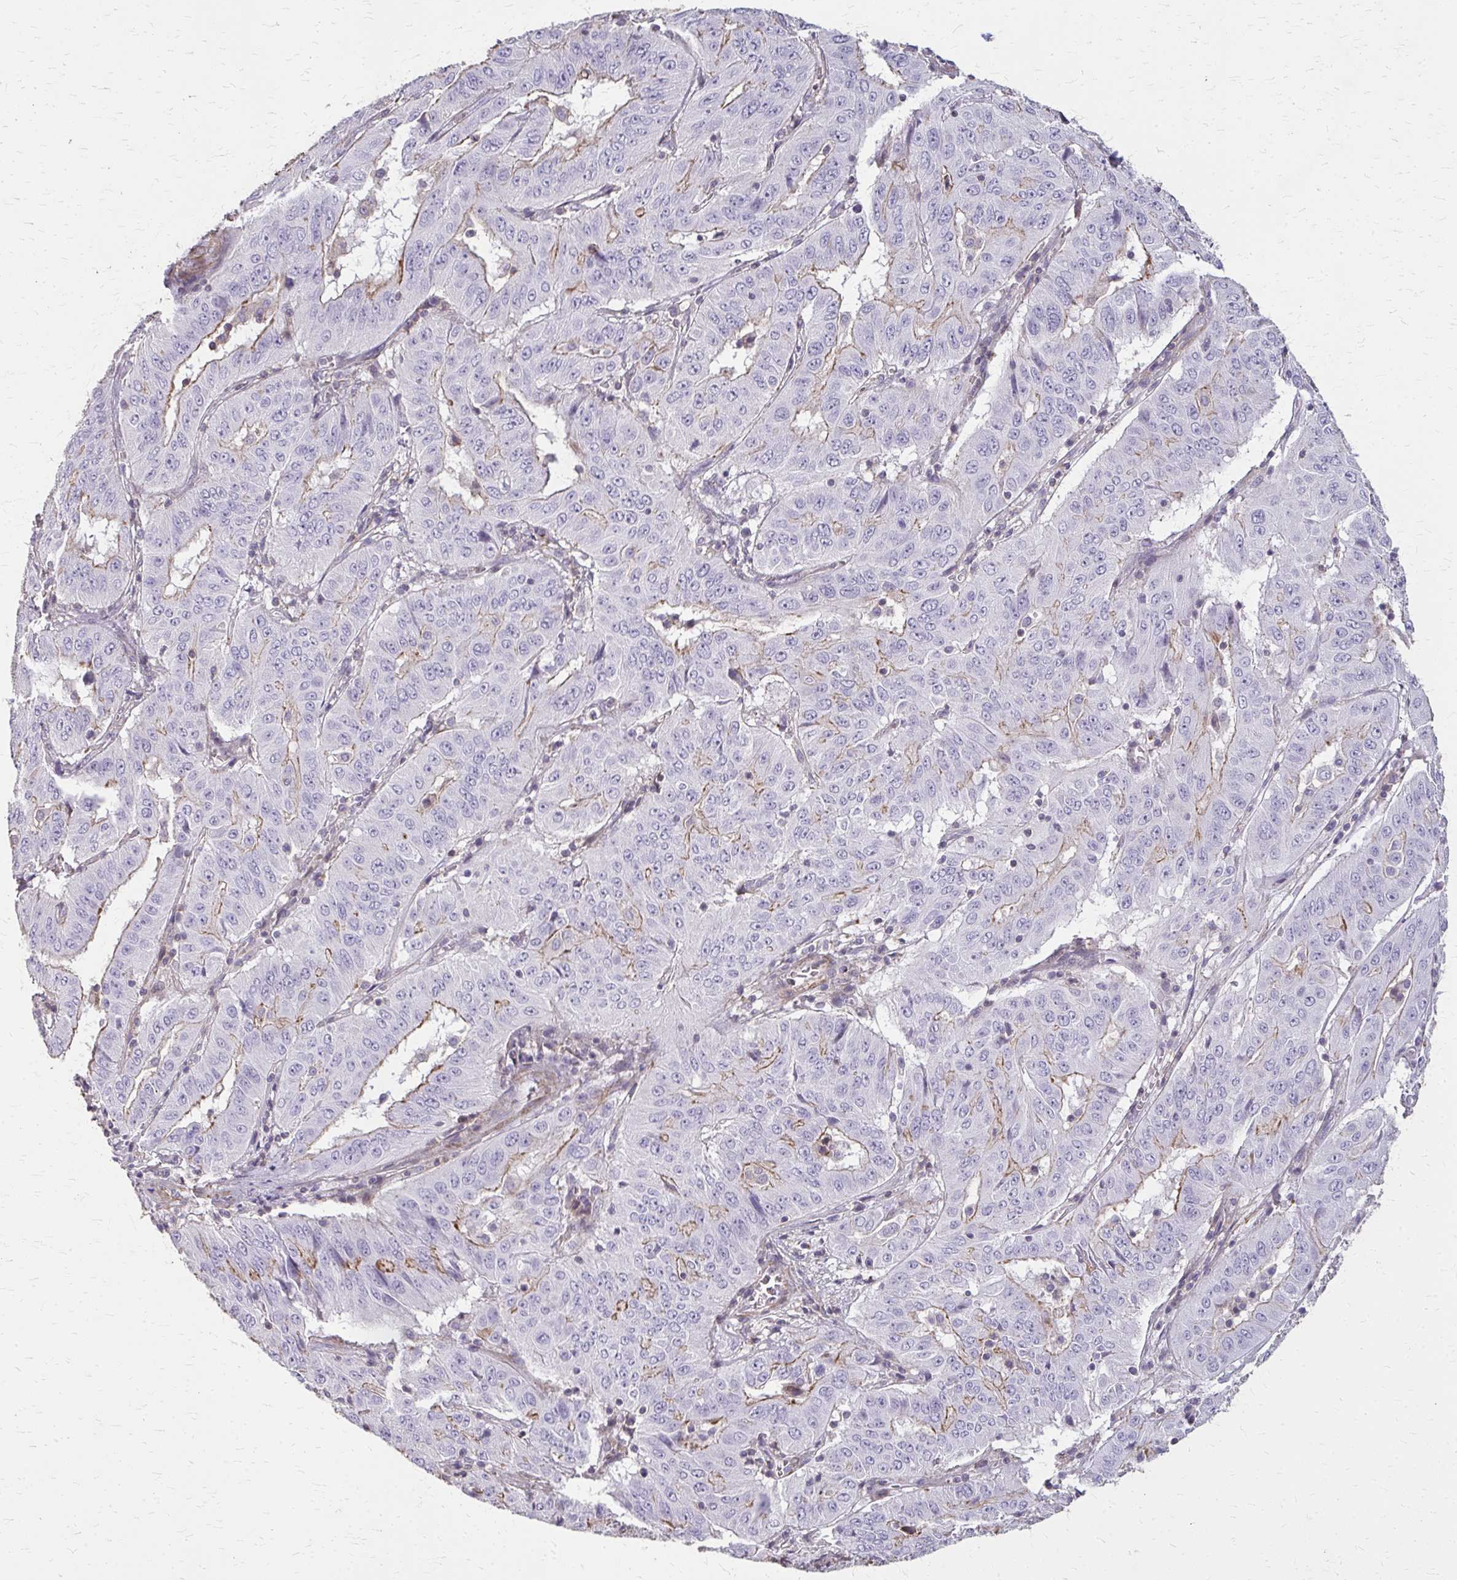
{"staining": {"intensity": "moderate", "quantity": "<25%", "location": "cytoplasmic/membranous"}, "tissue": "pancreatic cancer", "cell_type": "Tumor cells", "image_type": "cancer", "snomed": [{"axis": "morphology", "description": "Adenocarcinoma, NOS"}, {"axis": "topography", "description": "Pancreas"}], "caption": "Pancreatic adenocarcinoma stained with DAB IHC demonstrates low levels of moderate cytoplasmic/membranous positivity in about <25% of tumor cells.", "gene": "TENM4", "patient": {"sex": "male", "age": 63}}